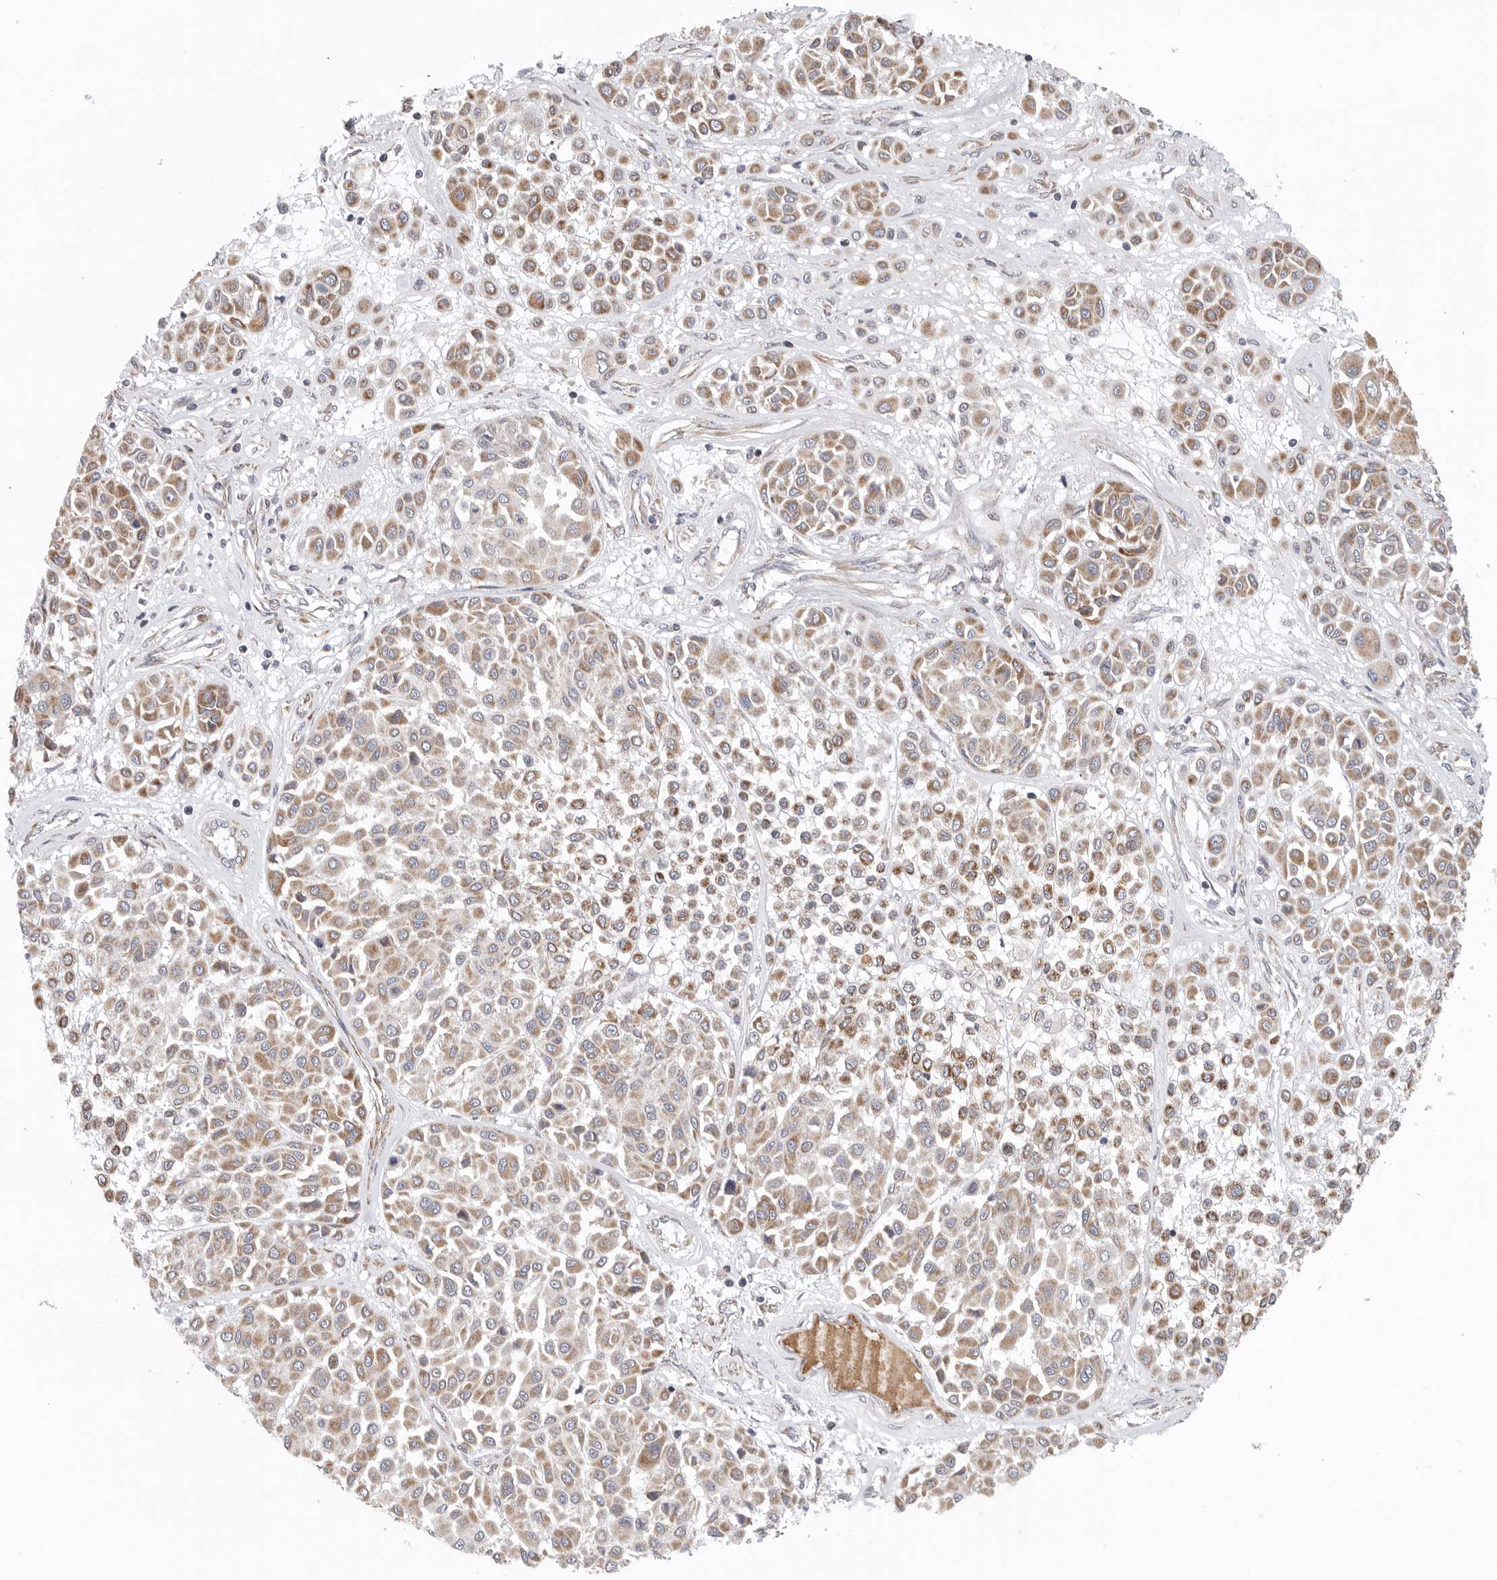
{"staining": {"intensity": "moderate", "quantity": ">75%", "location": "cytoplasmic/membranous"}, "tissue": "melanoma", "cell_type": "Tumor cells", "image_type": "cancer", "snomed": [{"axis": "morphology", "description": "Malignant melanoma, Metastatic site"}, {"axis": "topography", "description": "Soft tissue"}], "caption": "This photomicrograph demonstrates melanoma stained with immunohistochemistry (IHC) to label a protein in brown. The cytoplasmic/membranous of tumor cells show moderate positivity for the protein. Nuclei are counter-stained blue.", "gene": "FKBP8", "patient": {"sex": "male", "age": 41}}